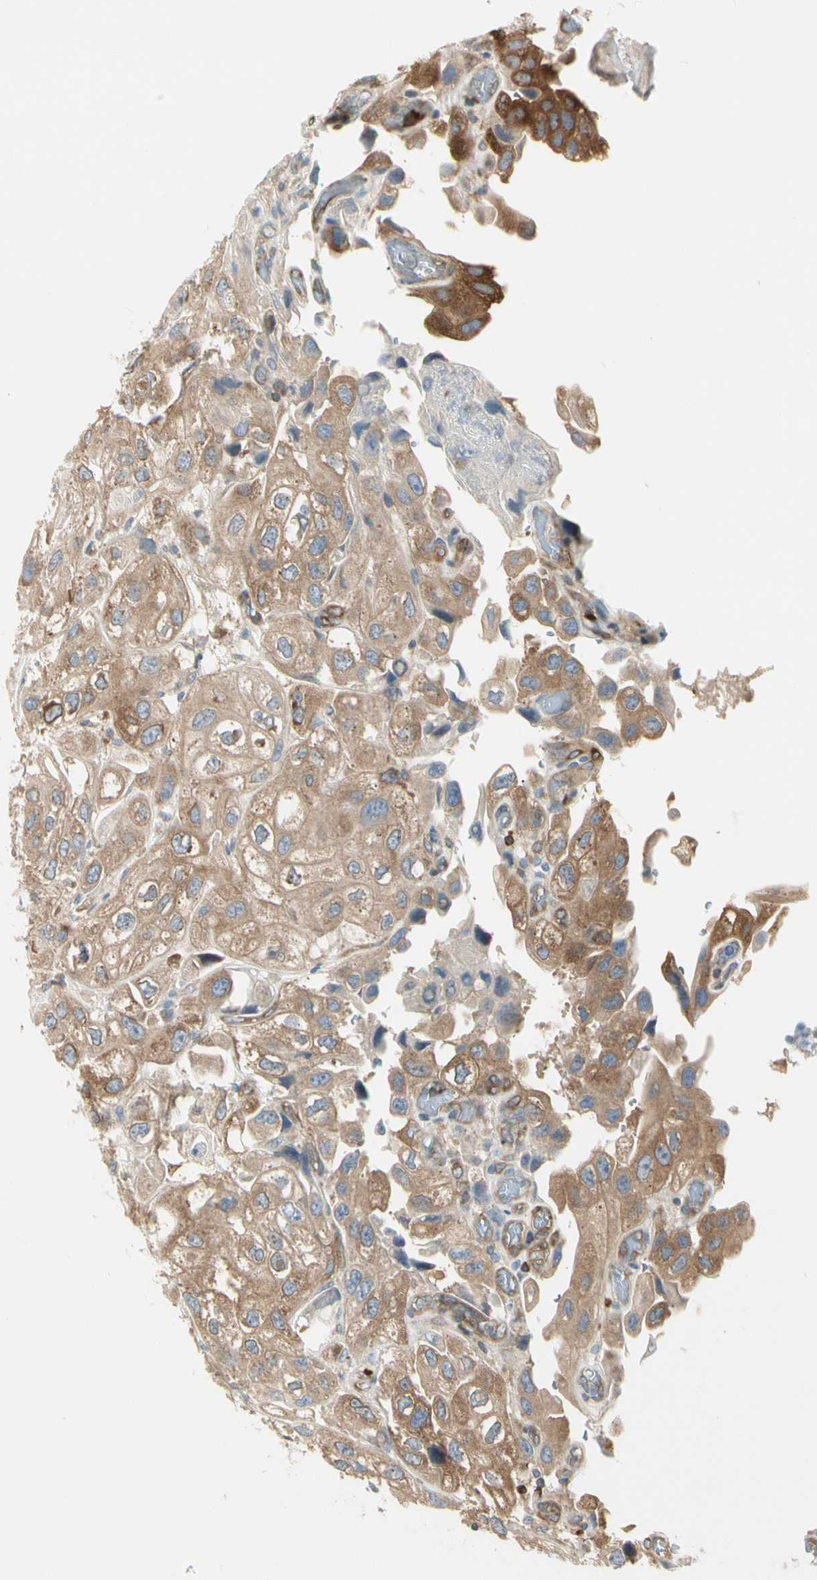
{"staining": {"intensity": "moderate", "quantity": ">75%", "location": "cytoplasmic/membranous"}, "tissue": "urothelial cancer", "cell_type": "Tumor cells", "image_type": "cancer", "snomed": [{"axis": "morphology", "description": "Urothelial carcinoma, High grade"}, {"axis": "topography", "description": "Urinary bladder"}], "caption": "Moderate cytoplasmic/membranous staining is seen in approximately >75% of tumor cells in urothelial cancer.", "gene": "NFKB2", "patient": {"sex": "female", "age": 64}}